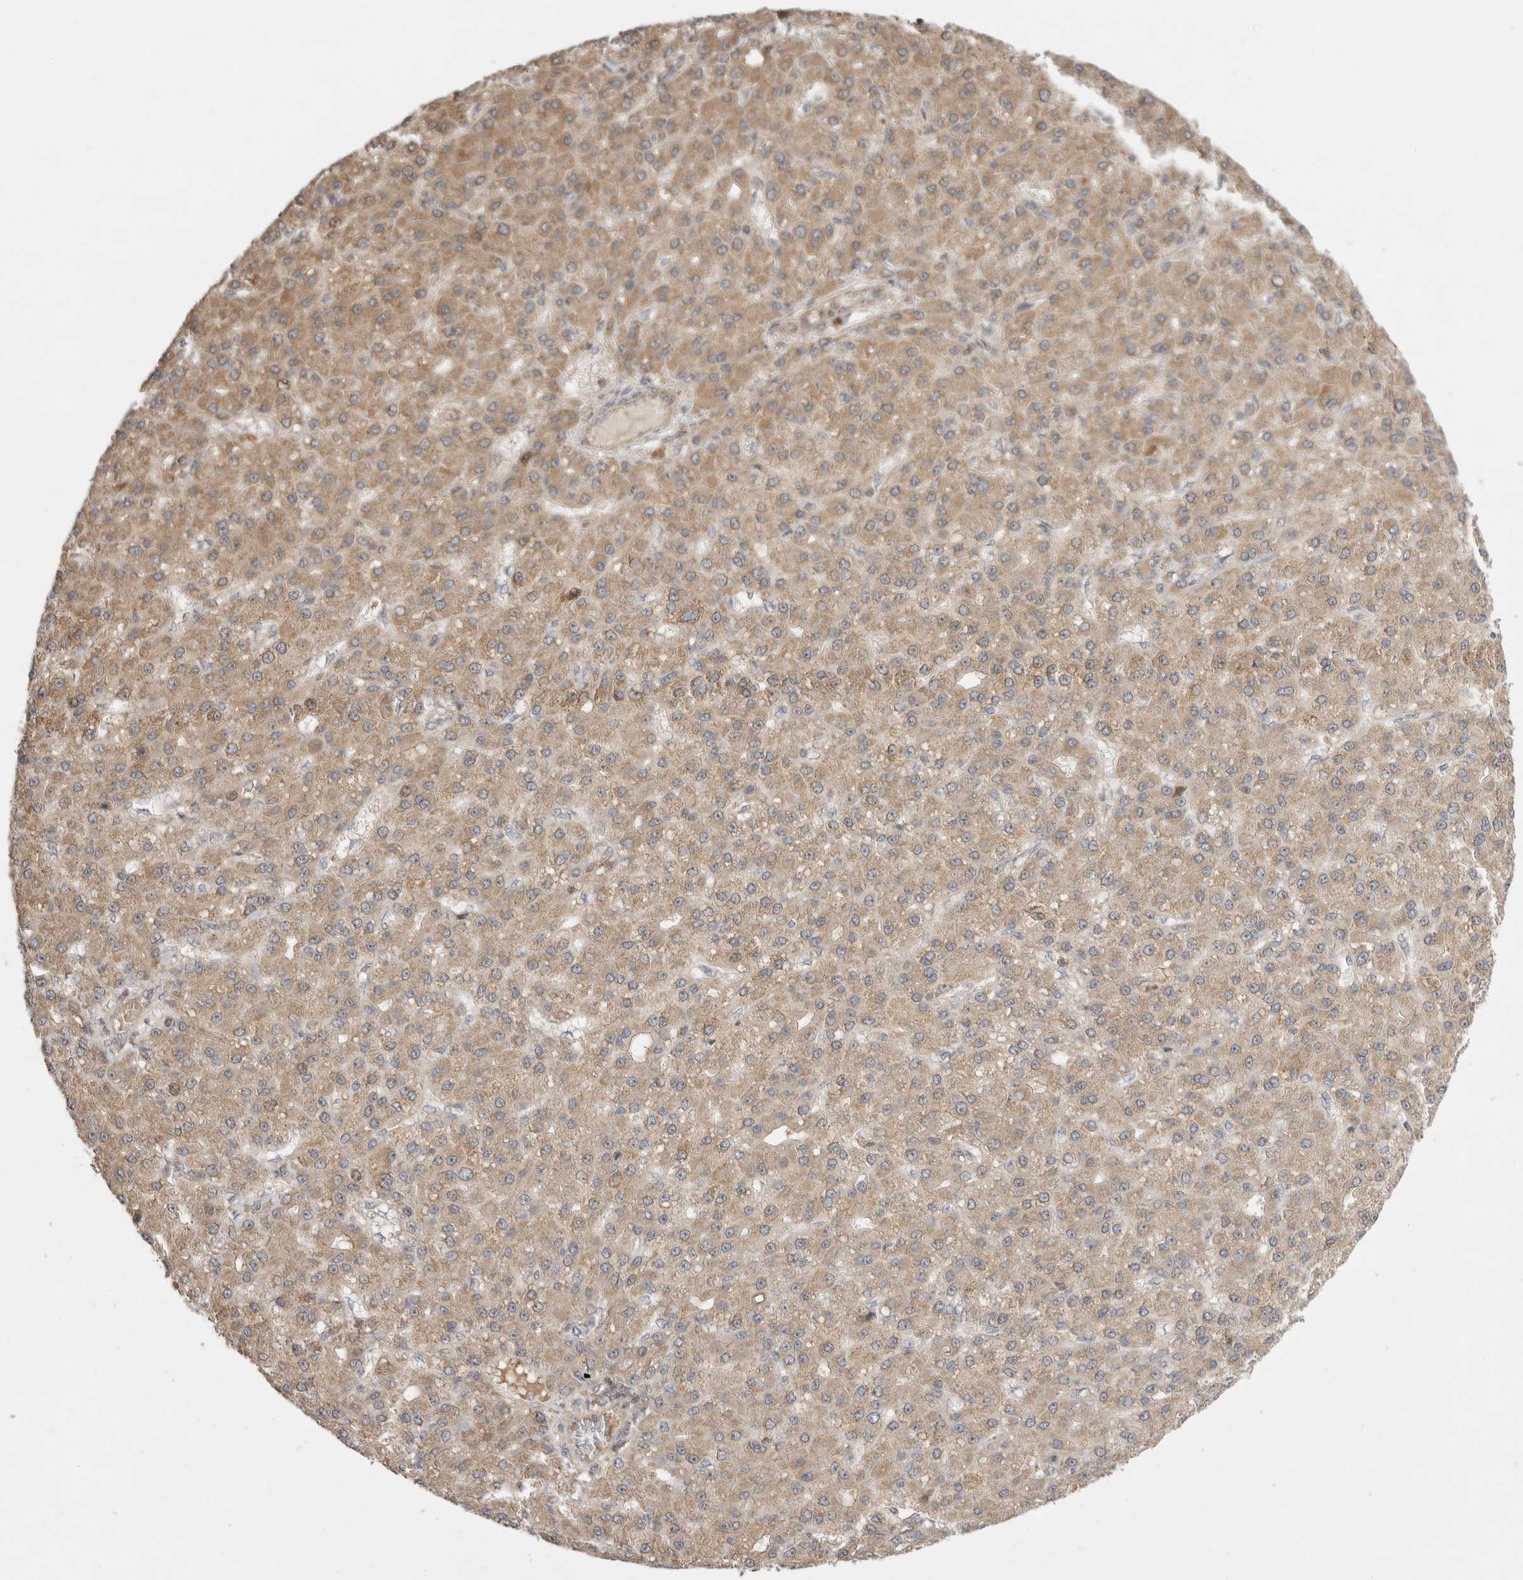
{"staining": {"intensity": "moderate", "quantity": ">75%", "location": "cytoplasmic/membranous"}, "tissue": "liver cancer", "cell_type": "Tumor cells", "image_type": "cancer", "snomed": [{"axis": "morphology", "description": "Carcinoma, Hepatocellular, NOS"}, {"axis": "topography", "description": "Liver"}], "caption": "Liver cancer stained with immunohistochemistry shows moderate cytoplasmic/membranous expression in approximately >75% of tumor cells. The staining was performed using DAB (3,3'-diaminobenzidine), with brown indicating positive protein expression. Nuclei are stained blue with hematoxylin.", "gene": "EIF2AK1", "patient": {"sex": "male", "age": 67}}